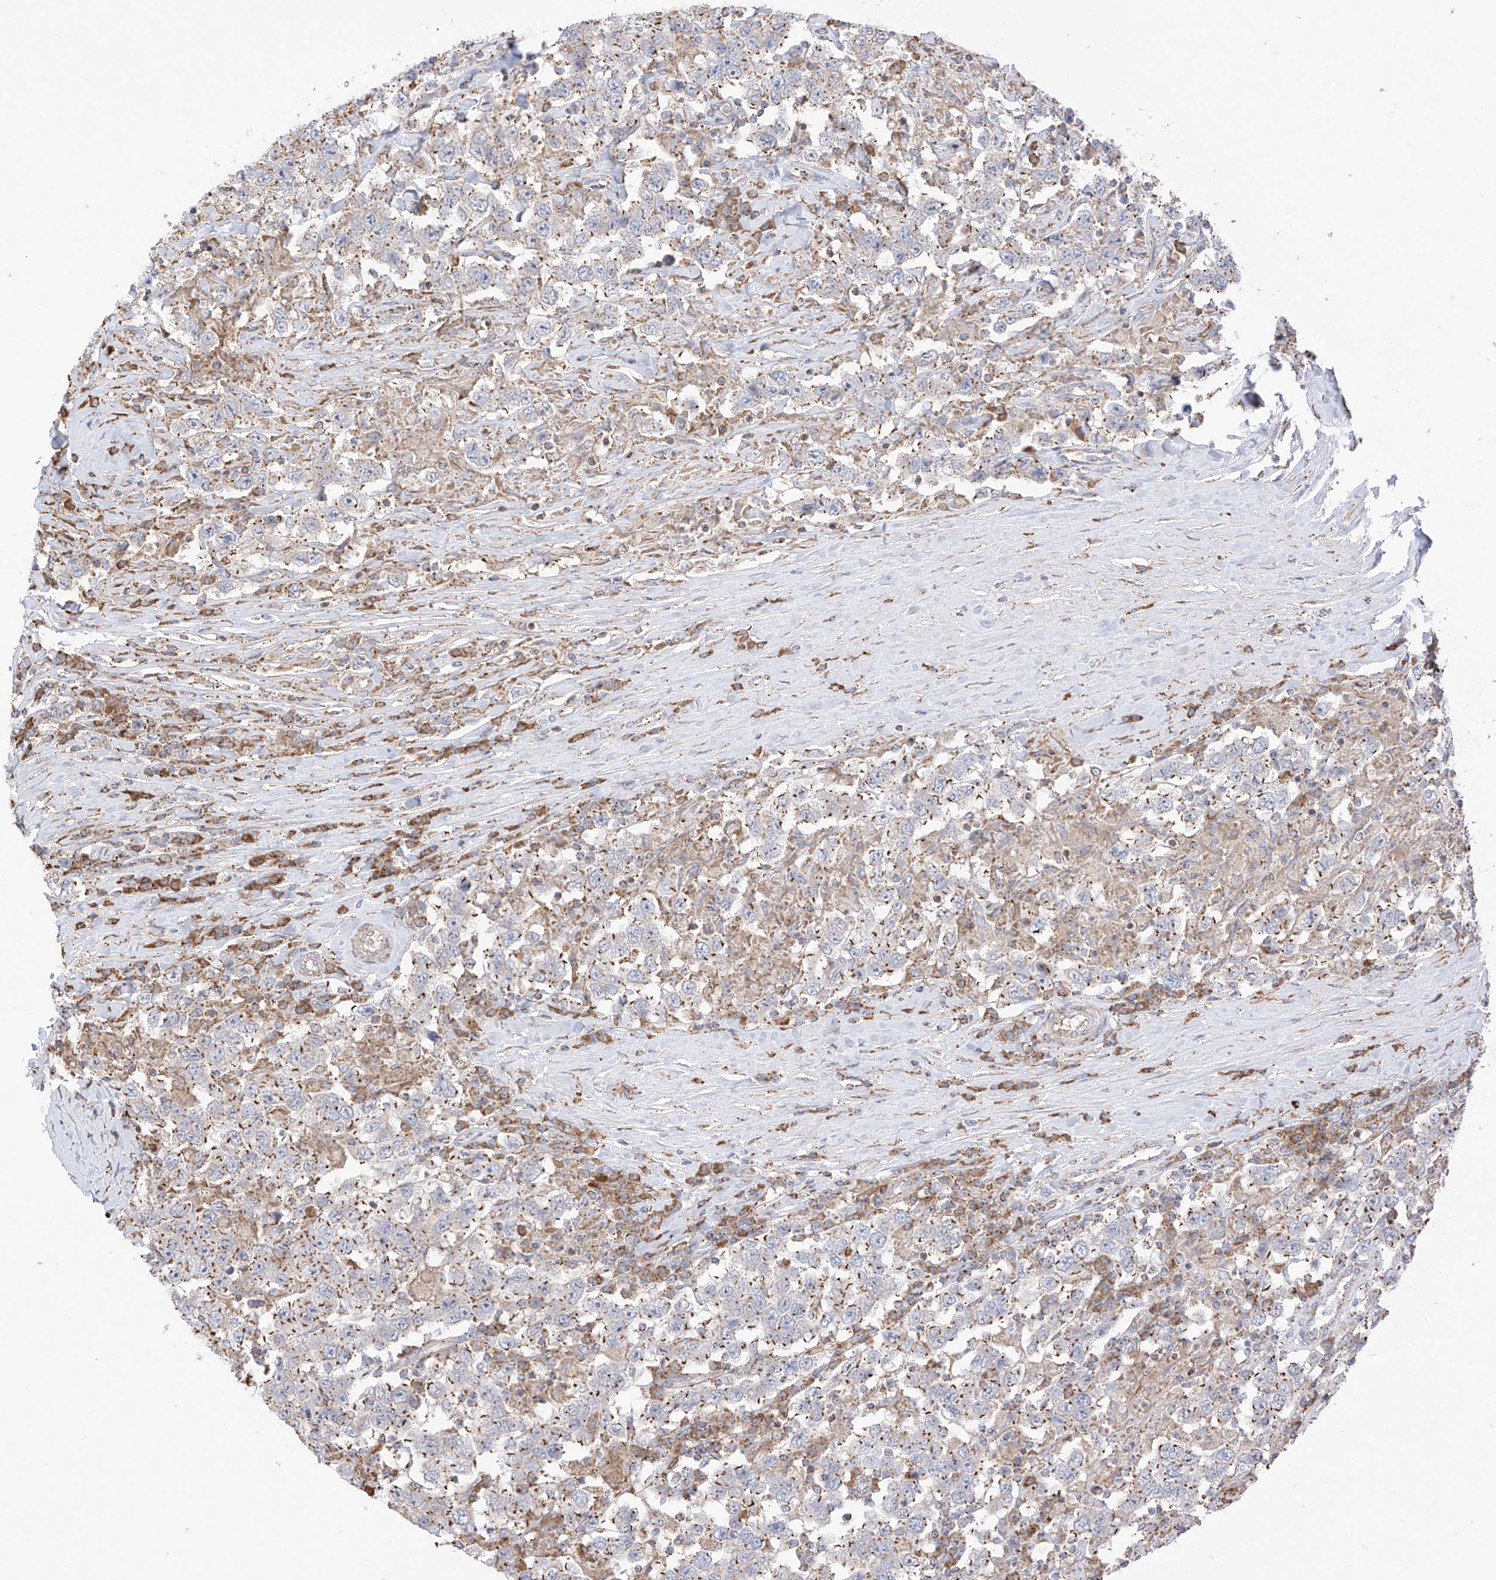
{"staining": {"intensity": "moderate", "quantity": ">75%", "location": "cytoplasmic/membranous"}, "tissue": "testis cancer", "cell_type": "Tumor cells", "image_type": "cancer", "snomed": [{"axis": "morphology", "description": "Seminoma, NOS"}, {"axis": "topography", "description": "Testis"}], "caption": "The micrograph demonstrates immunohistochemical staining of testis cancer. There is moderate cytoplasmic/membranous positivity is appreciated in approximately >75% of tumor cells.", "gene": "XKR3", "patient": {"sex": "male", "age": 41}}